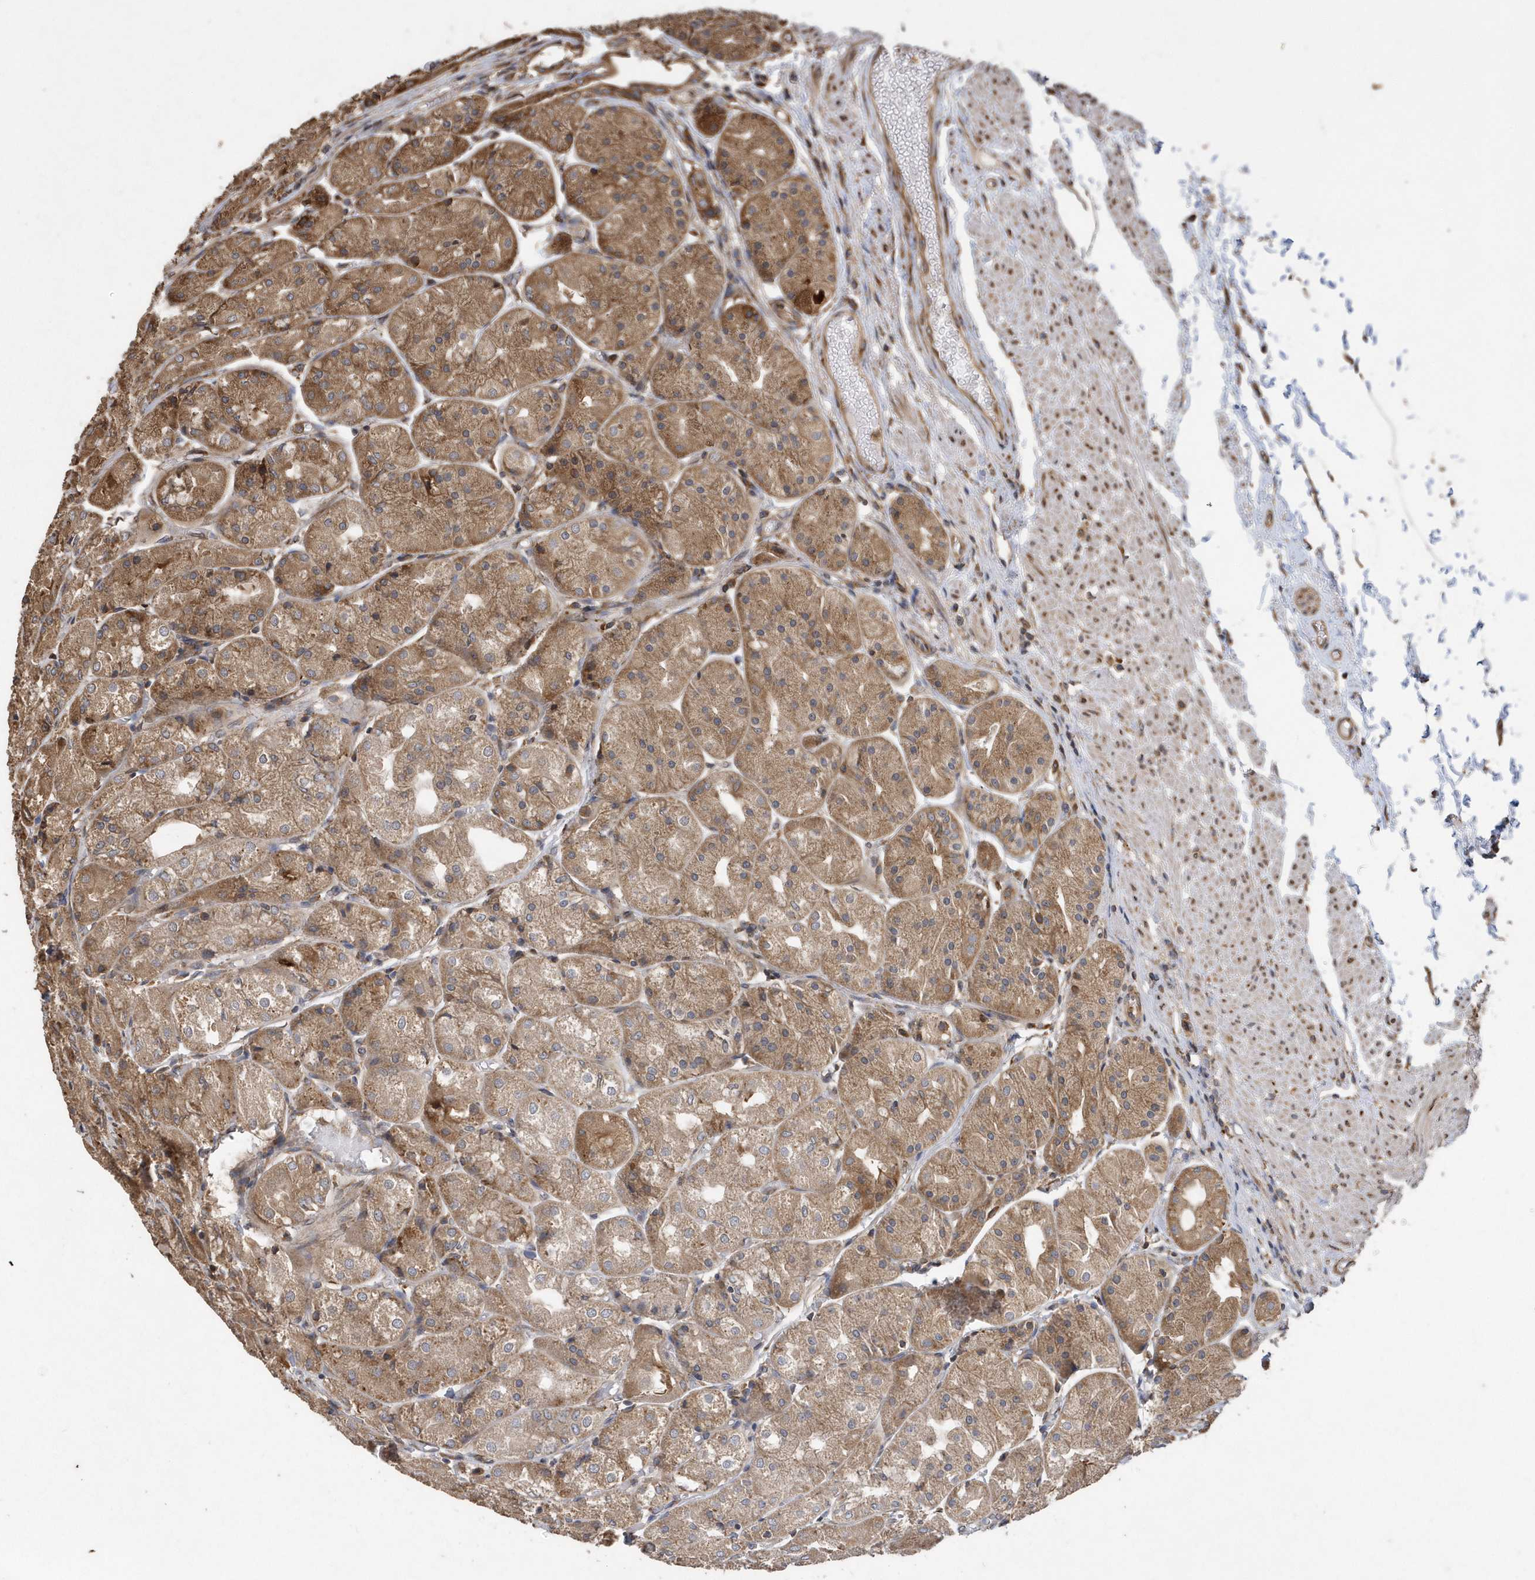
{"staining": {"intensity": "moderate", "quantity": ">75%", "location": "cytoplasmic/membranous"}, "tissue": "stomach", "cell_type": "Glandular cells", "image_type": "normal", "snomed": [{"axis": "morphology", "description": "Normal tissue, NOS"}, {"axis": "topography", "description": "Stomach, upper"}], "caption": "The histopathology image exhibits a brown stain indicating the presence of a protein in the cytoplasmic/membranous of glandular cells in stomach.", "gene": "WASHC5", "patient": {"sex": "male", "age": 72}}